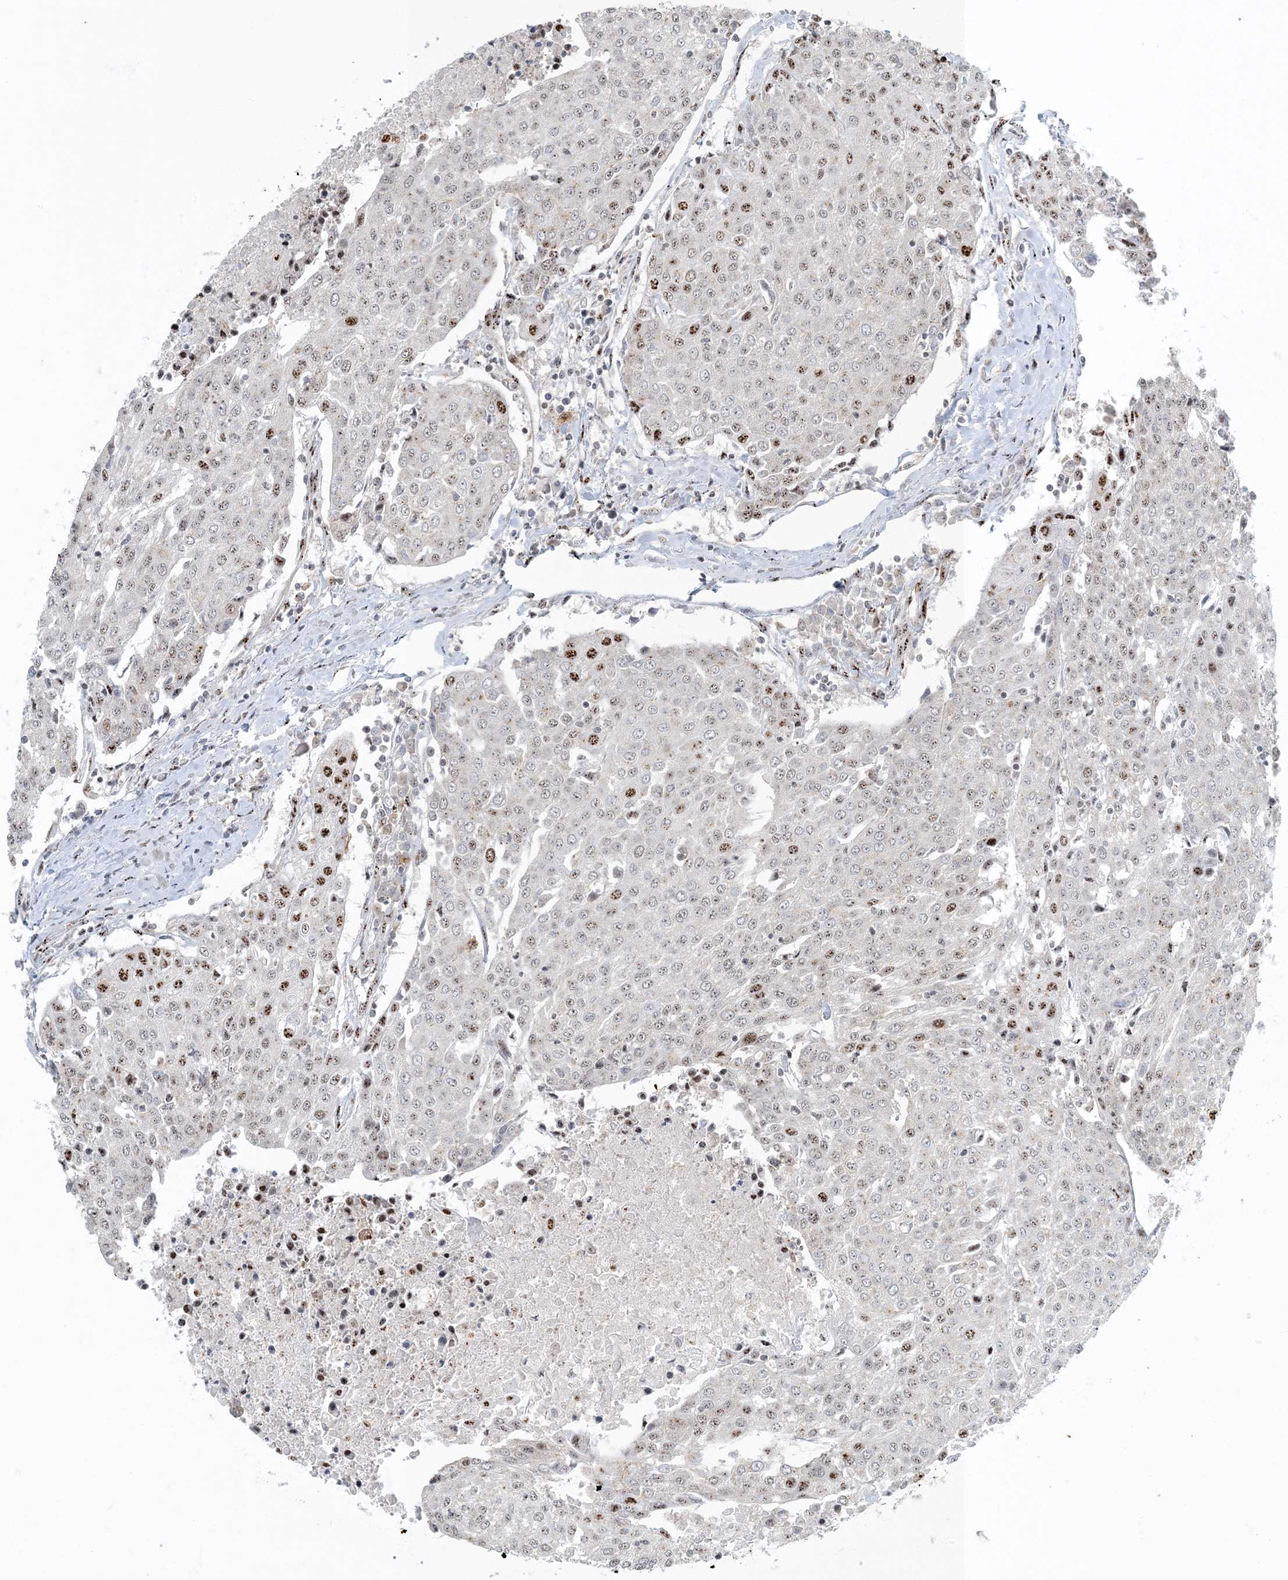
{"staining": {"intensity": "moderate", "quantity": "<25%", "location": "nuclear"}, "tissue": "urothelial cancer", "cell_type": "Tumor cells", "image_type": "cancer", "snomed": [{"axis": "morphology", "description": "Urothelial carcinoma, High grade"}, {"axis": "topography", "description": "Urinary bladder"}], "caption": "This is a micrograph of immunohistochemistry (IHC) staining of urothelial cancer, which shows moderate positivity in the nuclear of tumor cells.", "gene": "MBD1", "patient": {"sex": "female", "age": 85}}